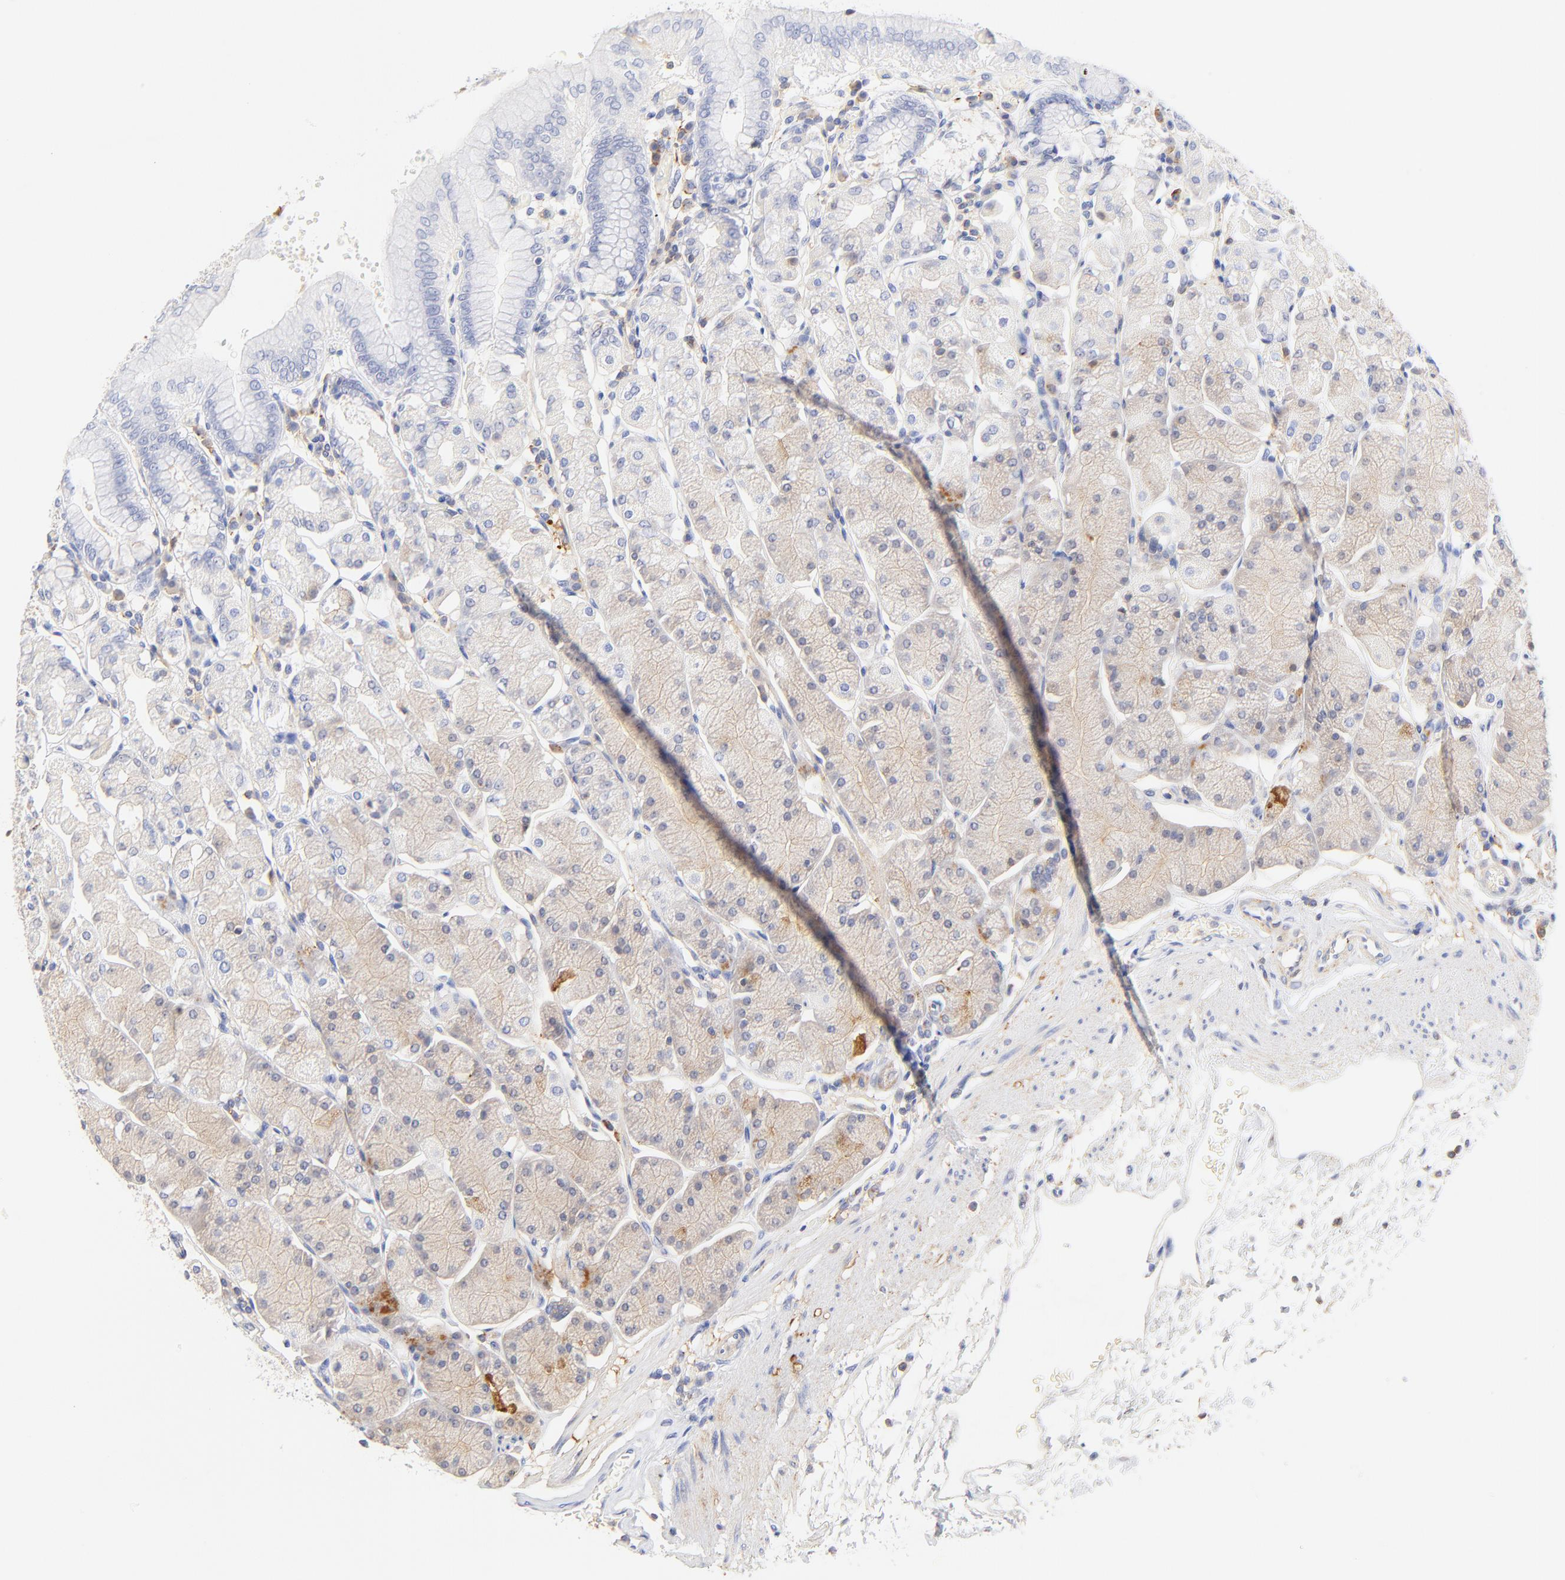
{"staining": {"intensity": "weak", "quantity": "25%-75%", "location": "cytoplasmic/membranous"}, "tissue": "stomach", "cell_type": "Glandular cells", "image_type": "normal", "snomed": [{"axis": "morphology", "description": "Normal tissue, NOS"}, {"axis": "topography", "description": "Stomach, upper"}, {"axis": "topography", "description": "Stomach"}], "caption": "Stomach stained with a brown dye demonstrates weak cytoplasmic/membranous positive staining in approximately 25%-75% of glandular cells.", "gene": "MDGA2", "patient": {"sex": "male", "age": 76}}